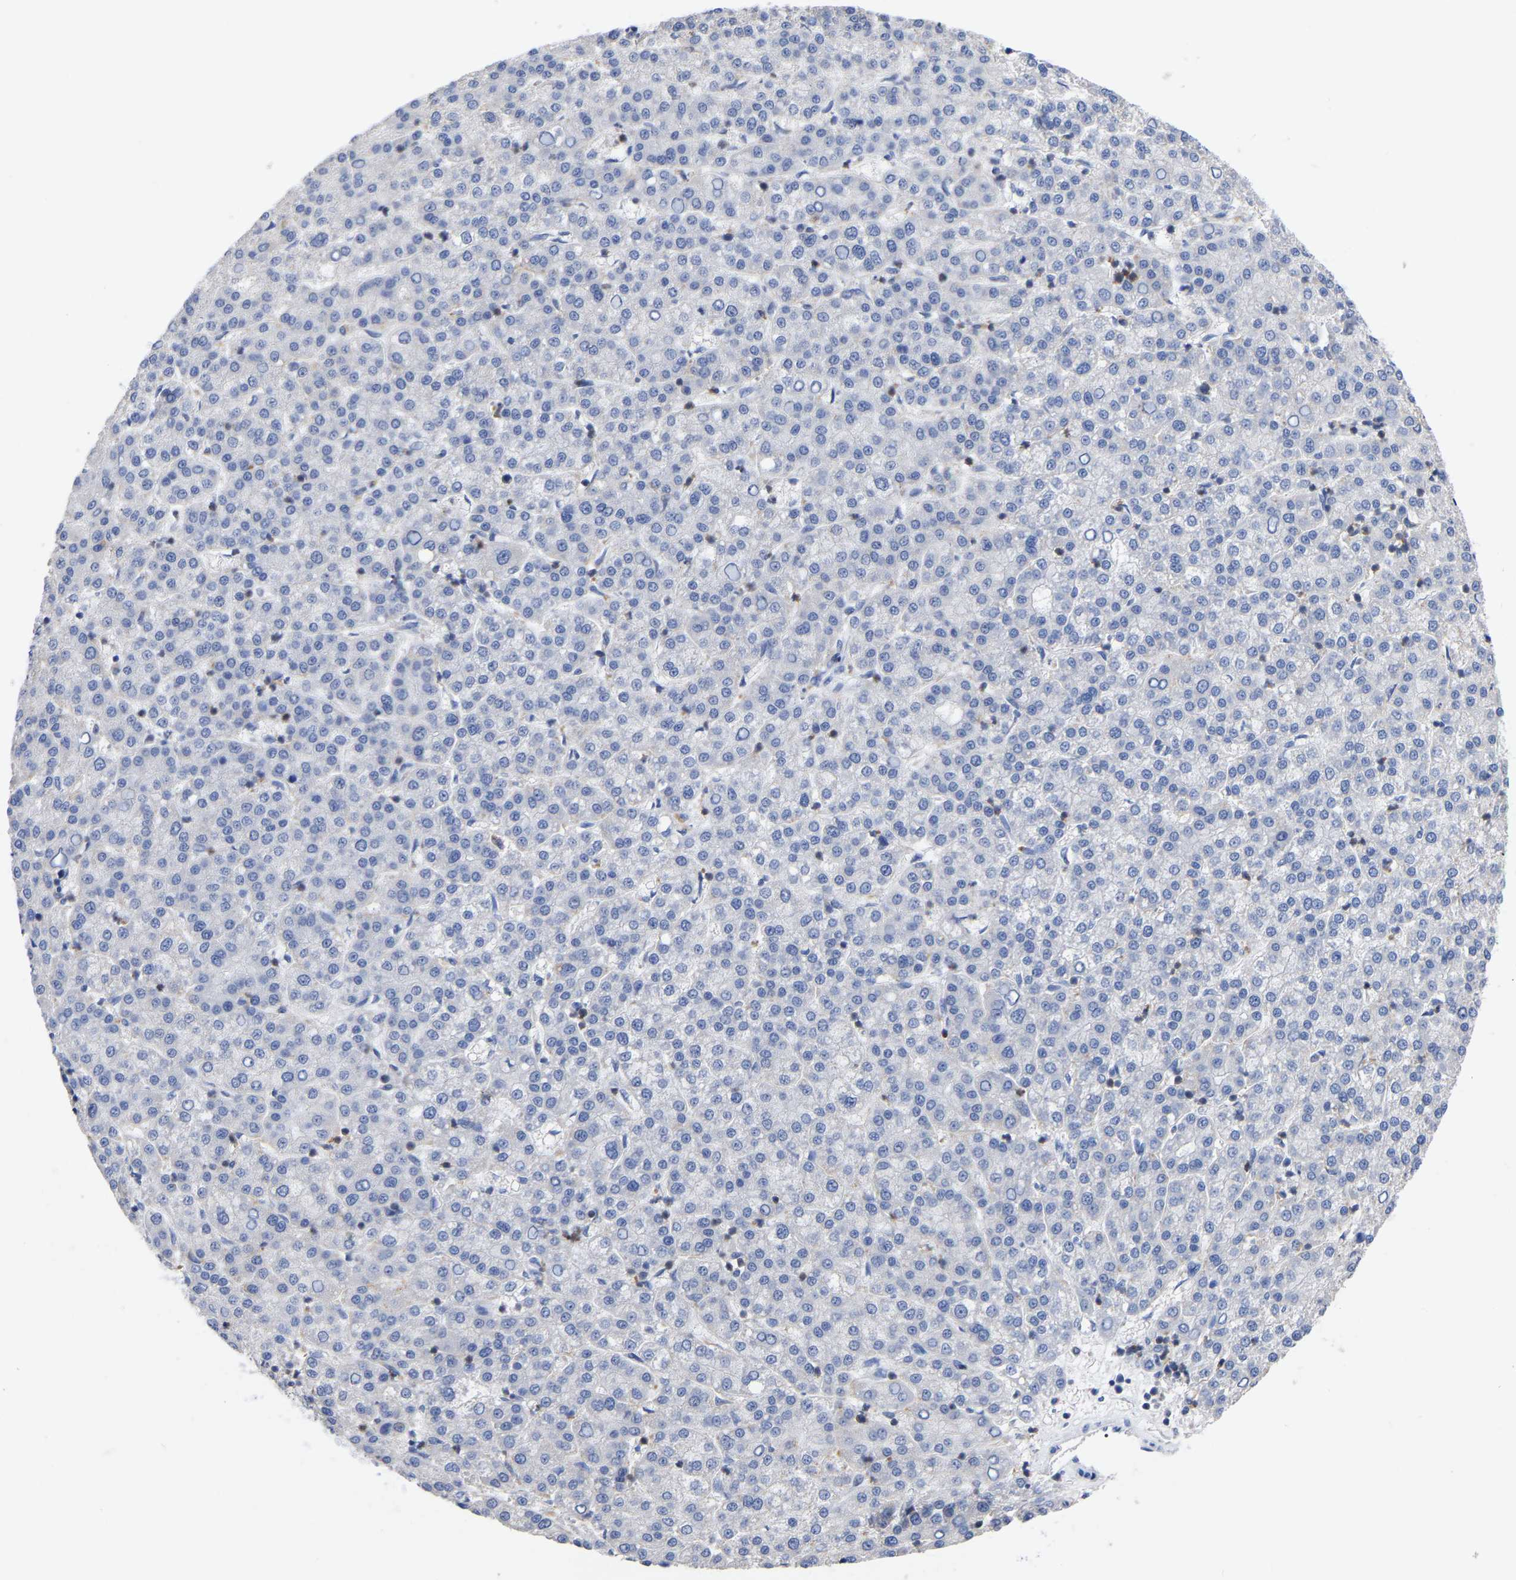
{"staining": {"intensity": "negative", "quantity": "none", "location": "none"}, "tissue": "liver cancer", "cell_type": "Tumor cells", "image_type": "cancer", "snomed": [{"axis": "morphology", "description": "Carcinoma, Hepatocellular, NOS"}, {"axis": "topography", "description": "Liver"}], "caption": "Human hepatocellular carcinoma (liver) stained for a protein using IHC demonstrates no staining in tumor cells.", "gene": "PTPN7", "patient": {"sex": "female", "age": 58}}